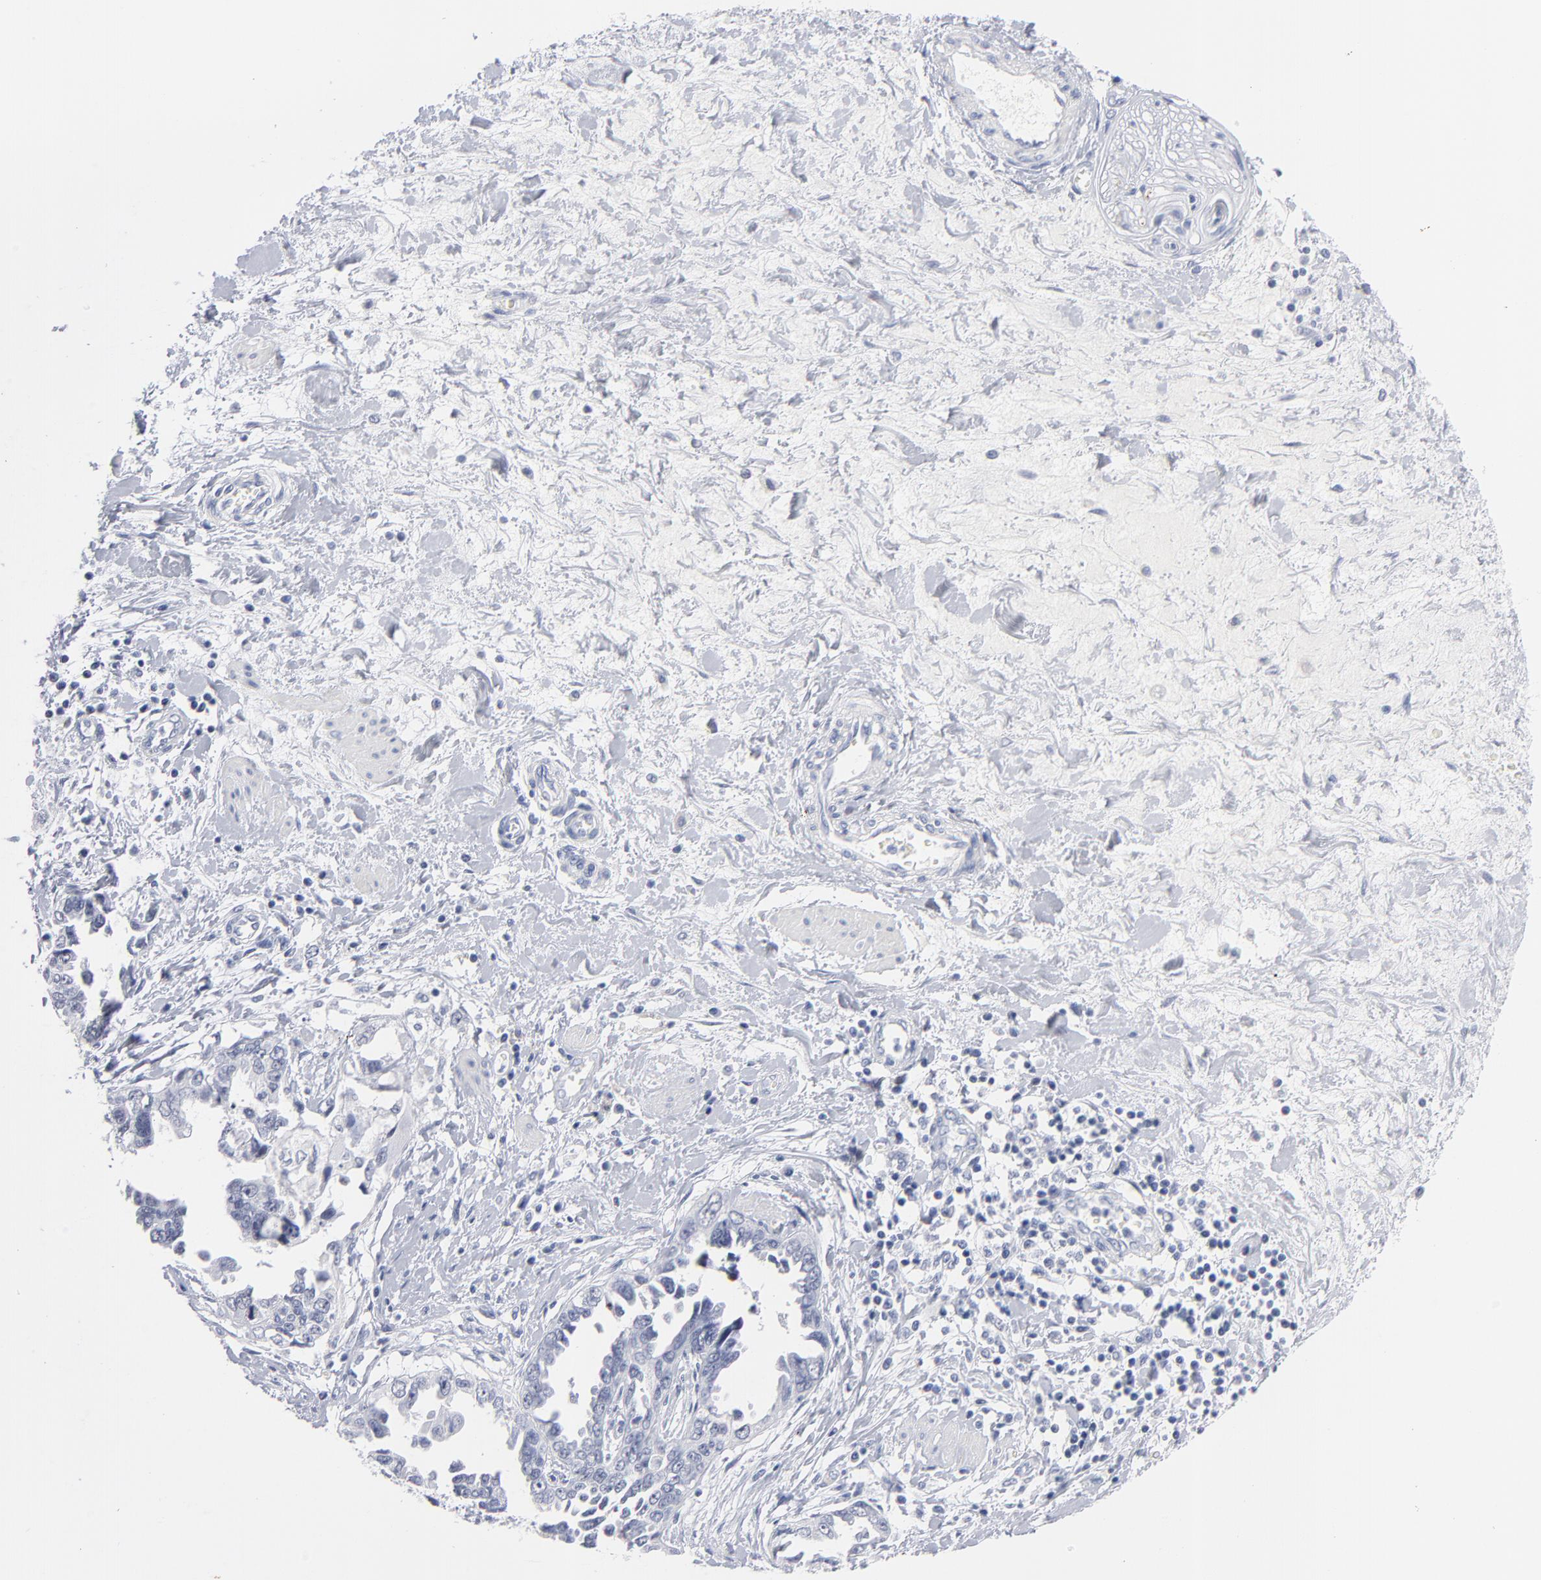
{"staining": {"intensity": "negative", "quantity": "none", "location": "none"}, "tissue": "ovarian cancer", "cell_type": "Tumor cells", "image_type": "cancer", "snomed": [{"axis": "morphology", "description": "Cystadenocarcinoma, serous, NOS"}, {"axis": "topography", "description": "Ovary"}], "caption": "This image is of ovarian cancer stained with immunohistochemistry (IHC) to label a protein in brown with the nuclei are counter-stained blue. There is no expression in tumor cells. (IHC, brightfield microscopy, high magnification).", "gene": "KHNYN", "patient": {"sex": "female", "age": 63}}